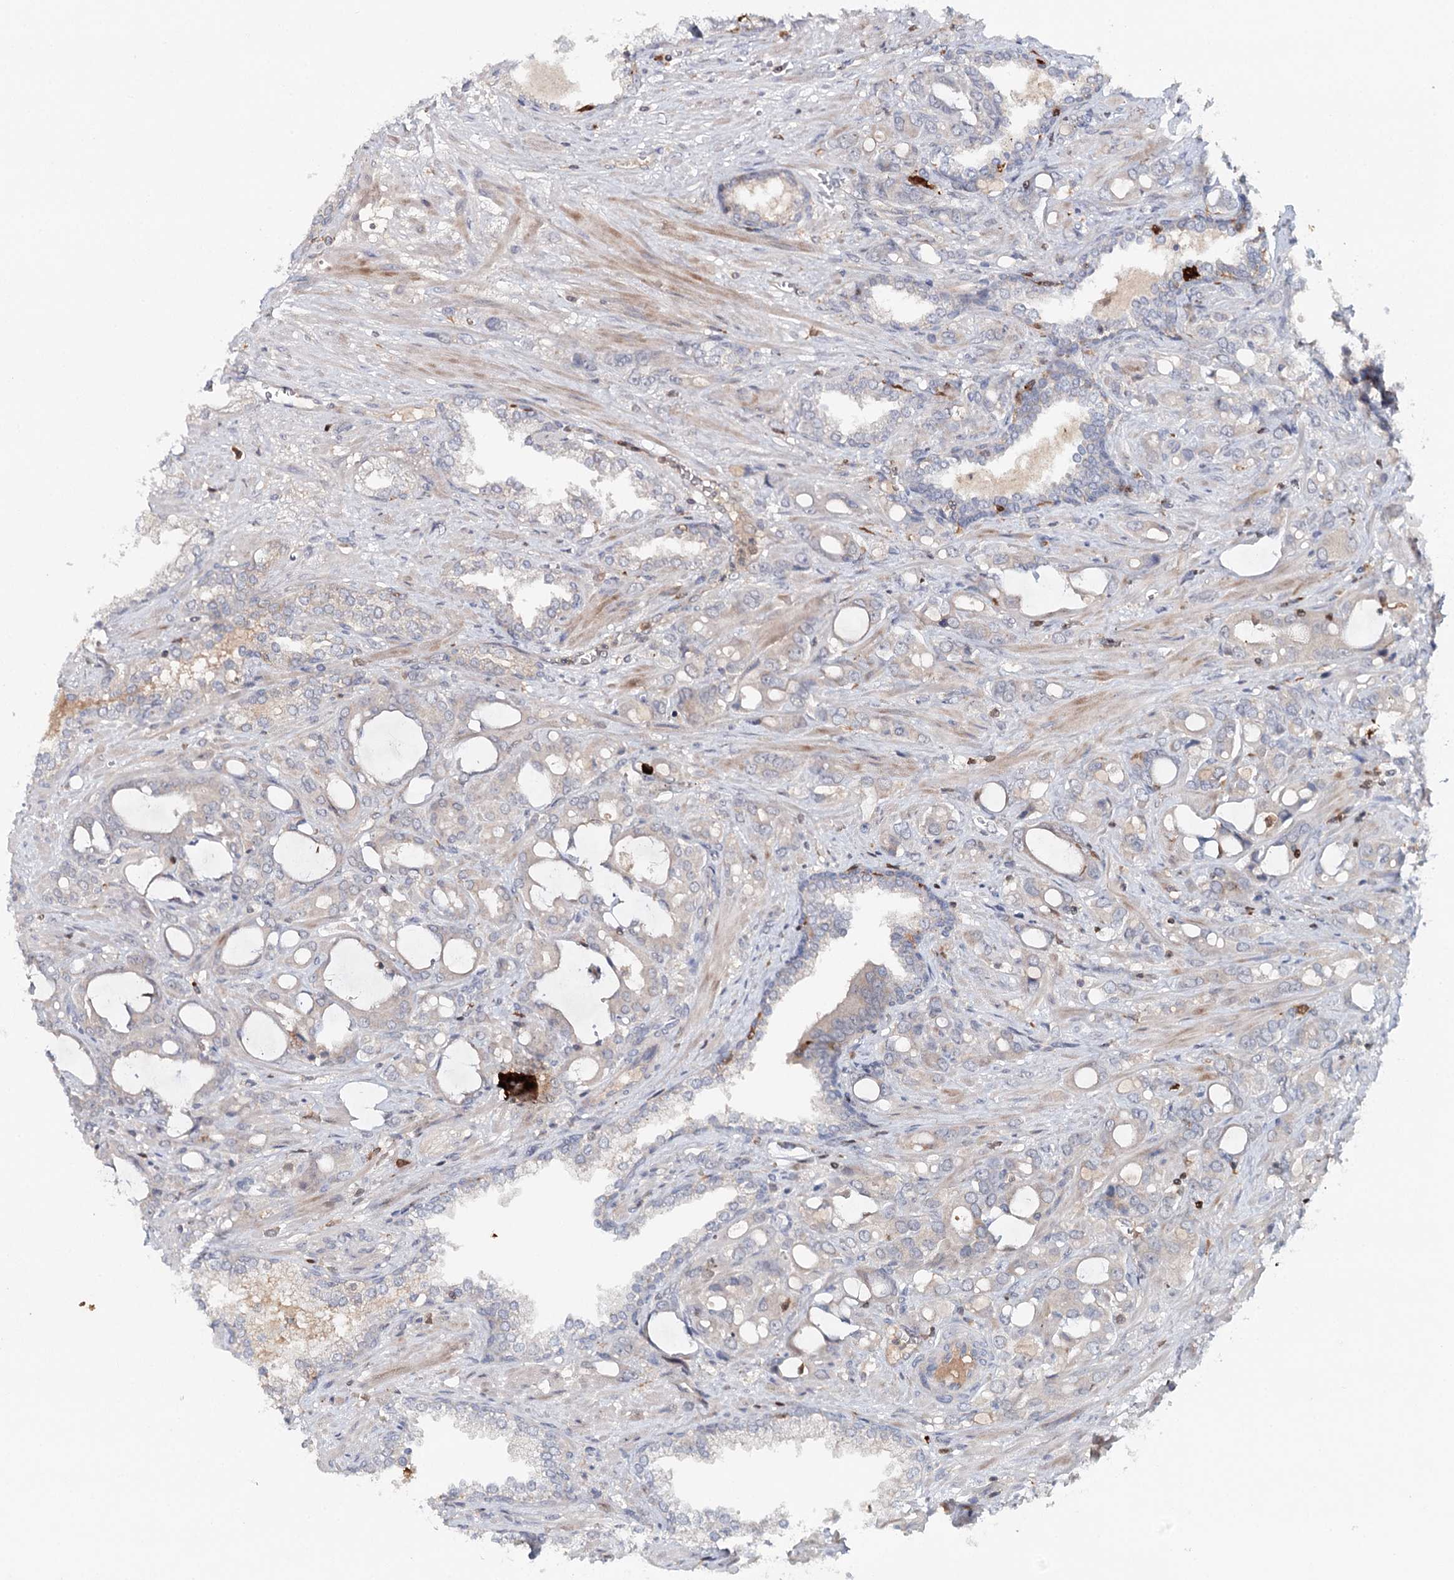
{"staining": {"intensity": "negative", "quantity": "none", "location": "none"}, "tissue": "prostate cancer", "cell_type": "Tumor cells", "image_type": "cancer", "snomed": [{"axis": "morphology", "description": "Adenocarcinoma, High grade"}, {"axis": "topography", "description": "Prostate"}], "caption": "Immunohistochemical staining of prostate cancer shows no significant positivity in tumor cells. (DAB (3,3'-diaminobenzidine) immunohistochemistry (IHC) with hematoxylin counter stain).", "gene": "SLC41A2", "patient": {"sex": "male", "age": 72}}